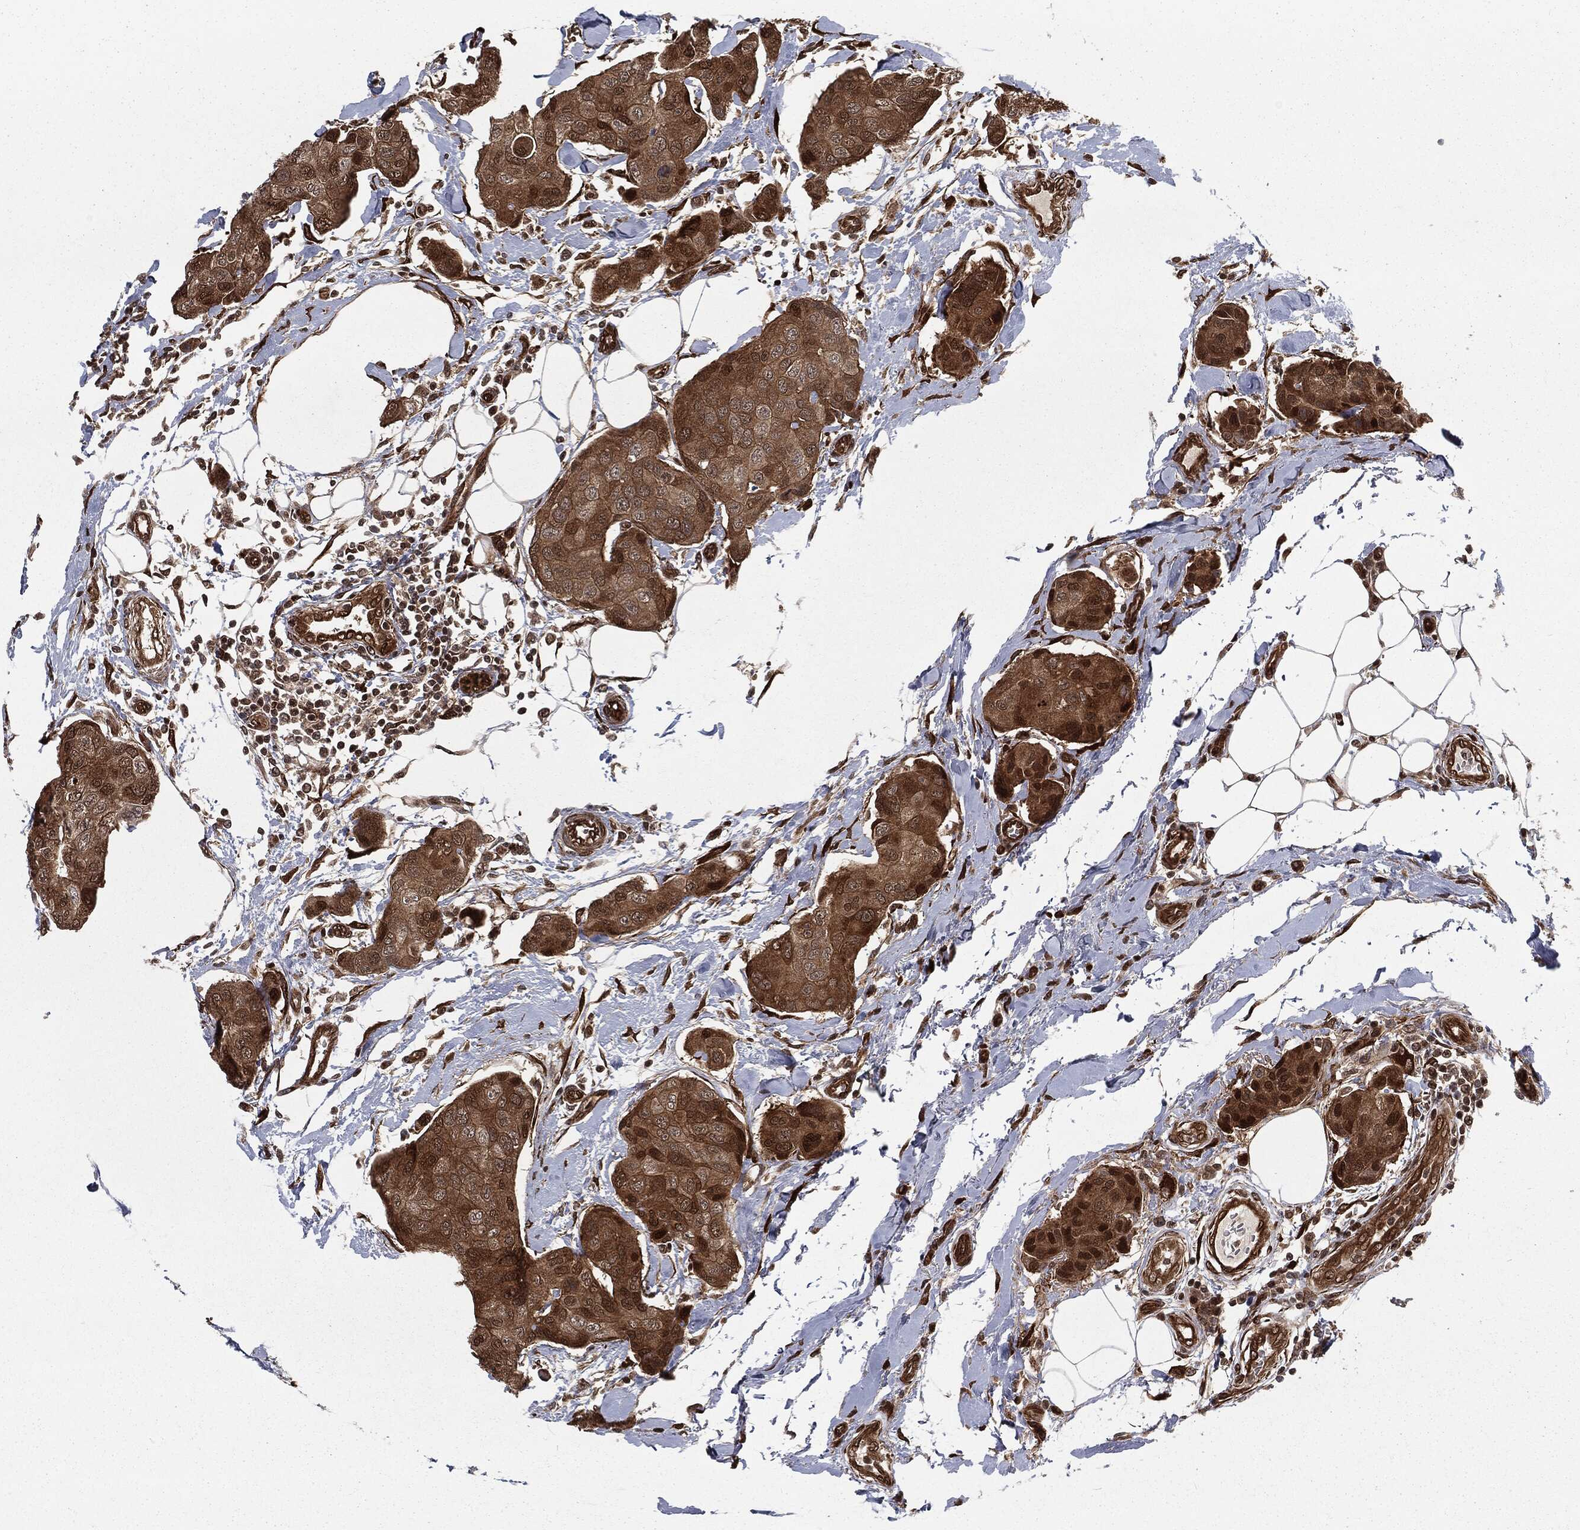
{"staining": {"intensity": "strong", "quantity": "25%-75%", "location": "cytoplasmic/membranous,nuclear"}, "tissue": "breast cancer", "cell_type": "Tumor cells", "image_type": "cancer", "snomed": [{"axis": "morphology", "description": "Duct carcinoma"}, {"axis": "topography", "description": "Breast"}, {"axis": "topography", "description": "Lymph node"}], "caption": "Brown immunohistochemical staining in breast cancer reveals strong cytoplasmic/membranous and nuclear staining in approximately 25%-75% of tumor cells.", "gene": "RANBP9", "patient": {"sex": "female", "age": 80}}